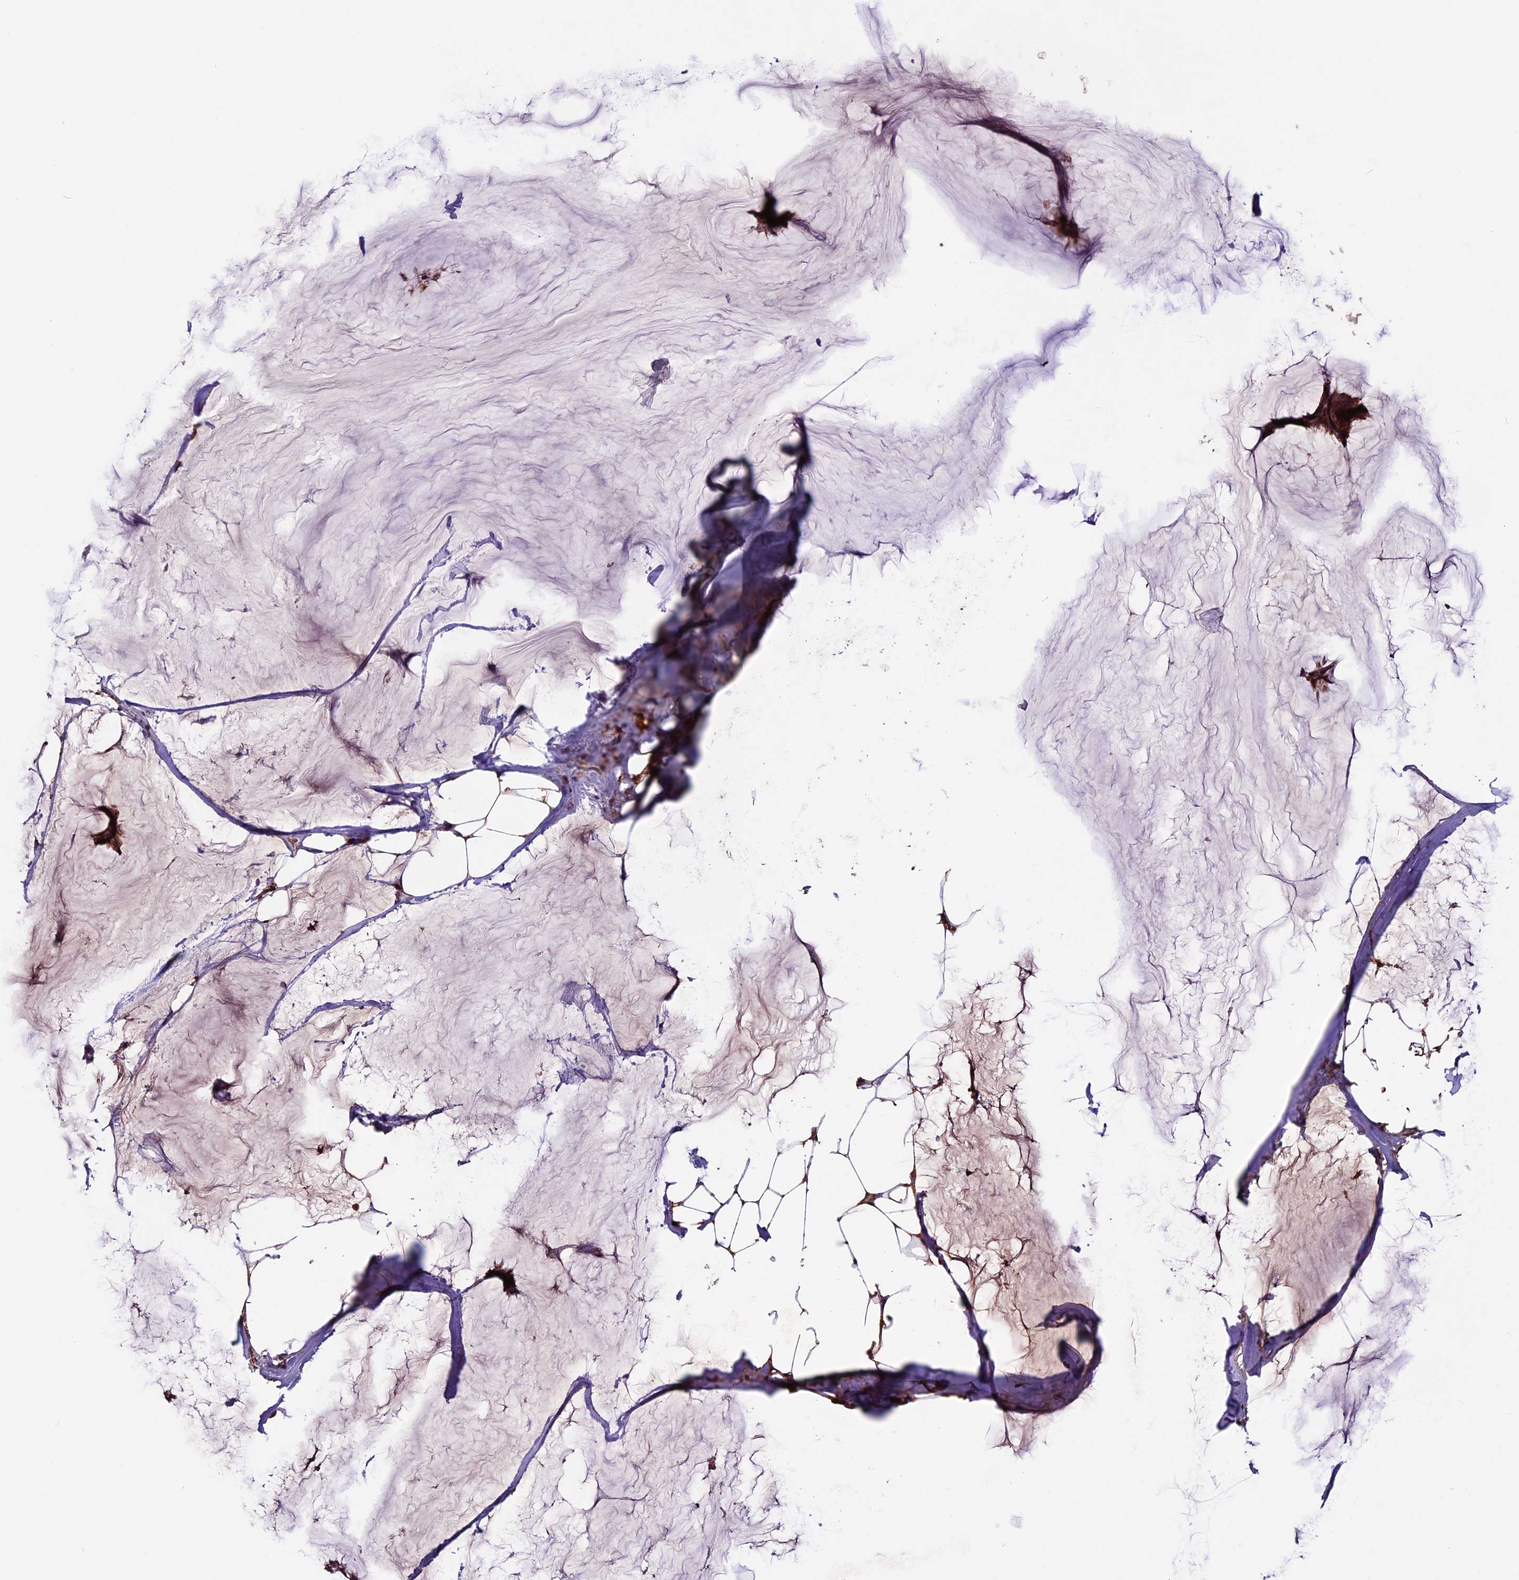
{"staining": {"intensity": "moderate", "quantity": ">75%", "location": "cytoplasmic/membranous"}, "tissue": "breast cancer", "cell_type": "Tumor cells", "image_type": "cancer", "snomed": [{"axis": "morphology", "description": "Duct carcinoma"}, {"axis": "topography", "description": "Breast"}], "caption": "This micrograph shows immunohistochemistry staining of breast cancer (invasive ductal carcinoma), with medium moderate cytoplasmic/membranous staining in approximately >75% of tumor cells.", "gene": "ZNF598", "patient": {"sex": "female", "age": 93}}